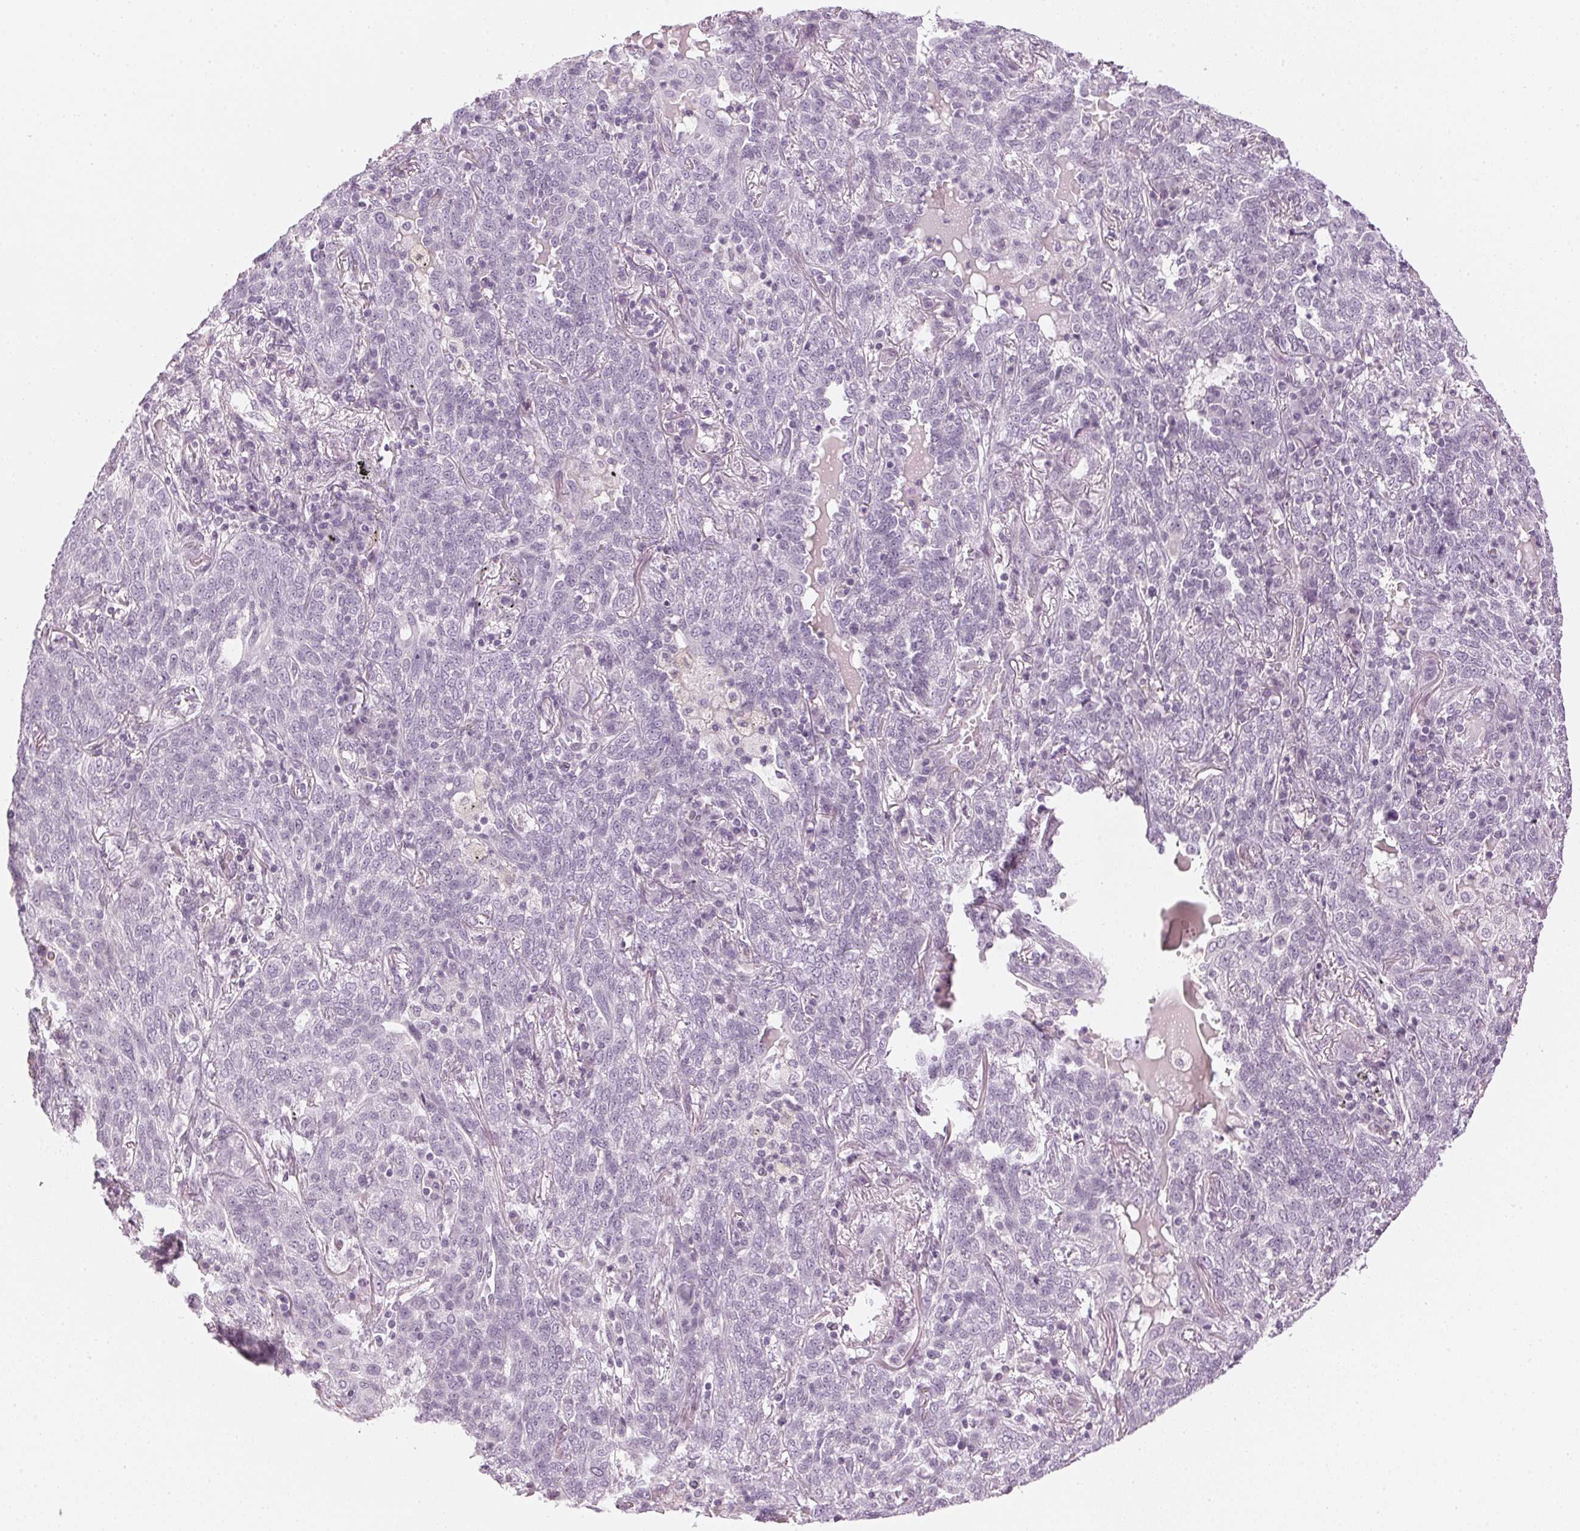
{"staining": {"intensity": "negative", "quantity": "none", "location": "none"}, "tissue": "lung cancer", "cell_type": "Tumor cells", "image_type": "cancer", "snomed": [{"axis": "morphology", "description": "Squamous cell carcinoma, NOS"}, {"axis": "topography", "description": "Lung"}], "caption": "IHC histopathology image of lung squamous cell carcinoma stained for a protein (brown), which displays no positivity in tumor cells.", "gene": "APLP1", "patient": {"sex": "female", "age": 70}}